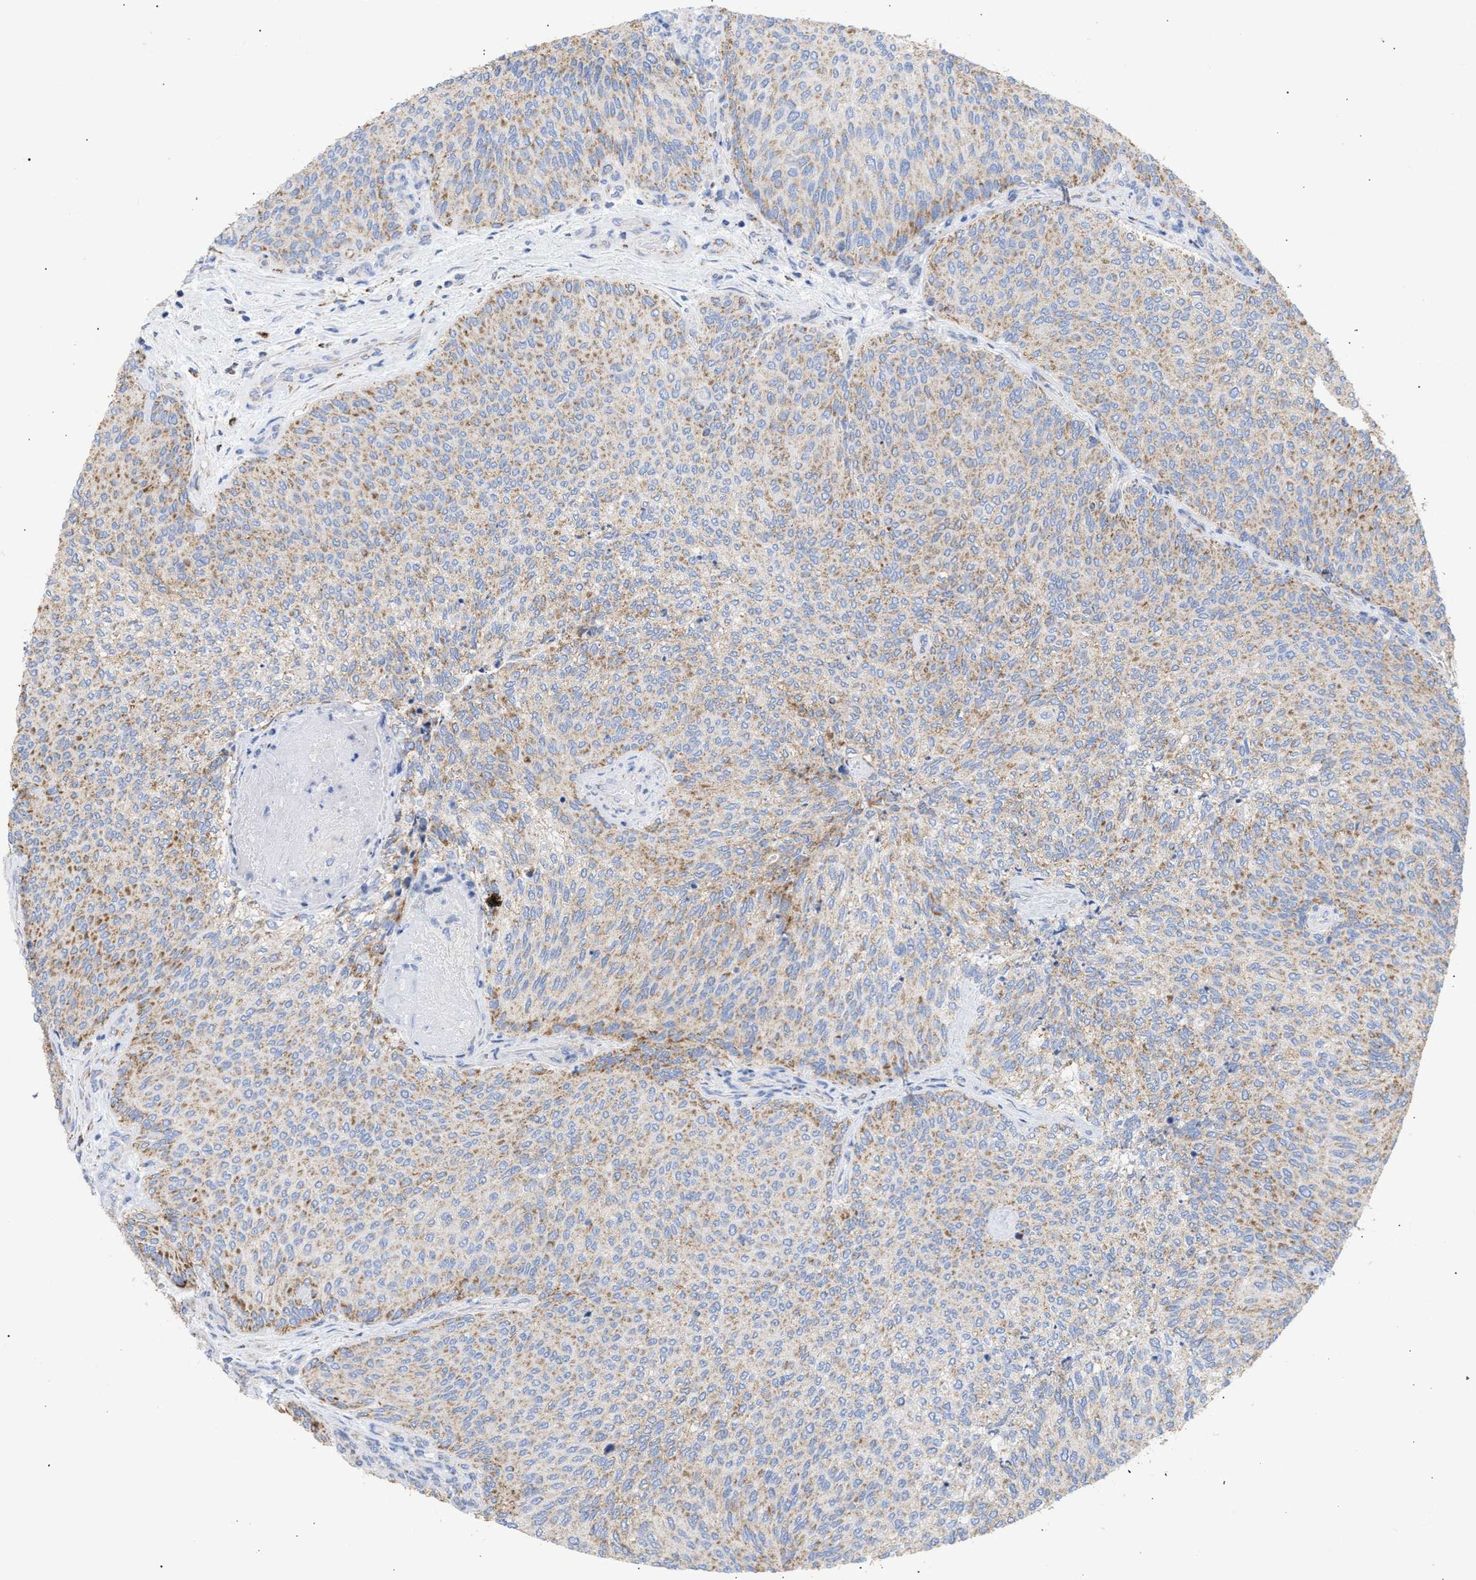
{"staining": {"intensity": "weak", "quantity": ">75%", "location": "cytoplasmic/membranous"}, "tissue": "urothelial cancer", "cell_type": "Tumor cells", "image_type": "cancer", "snomed": [{"axis": "morphology", "description": "Urothelial carcinoma, Low grade"}, {"axis": "topography", "description": "Urinary bladder"}], "caption": "There is low levels of weak cytoplasmic/membranous expression in tumor cells of urothelial cancer, as demonstrated by immunohistochemical staining (brown color).", "gene": "ACOT13", "patient": {"sex": "female", "age": 79}}